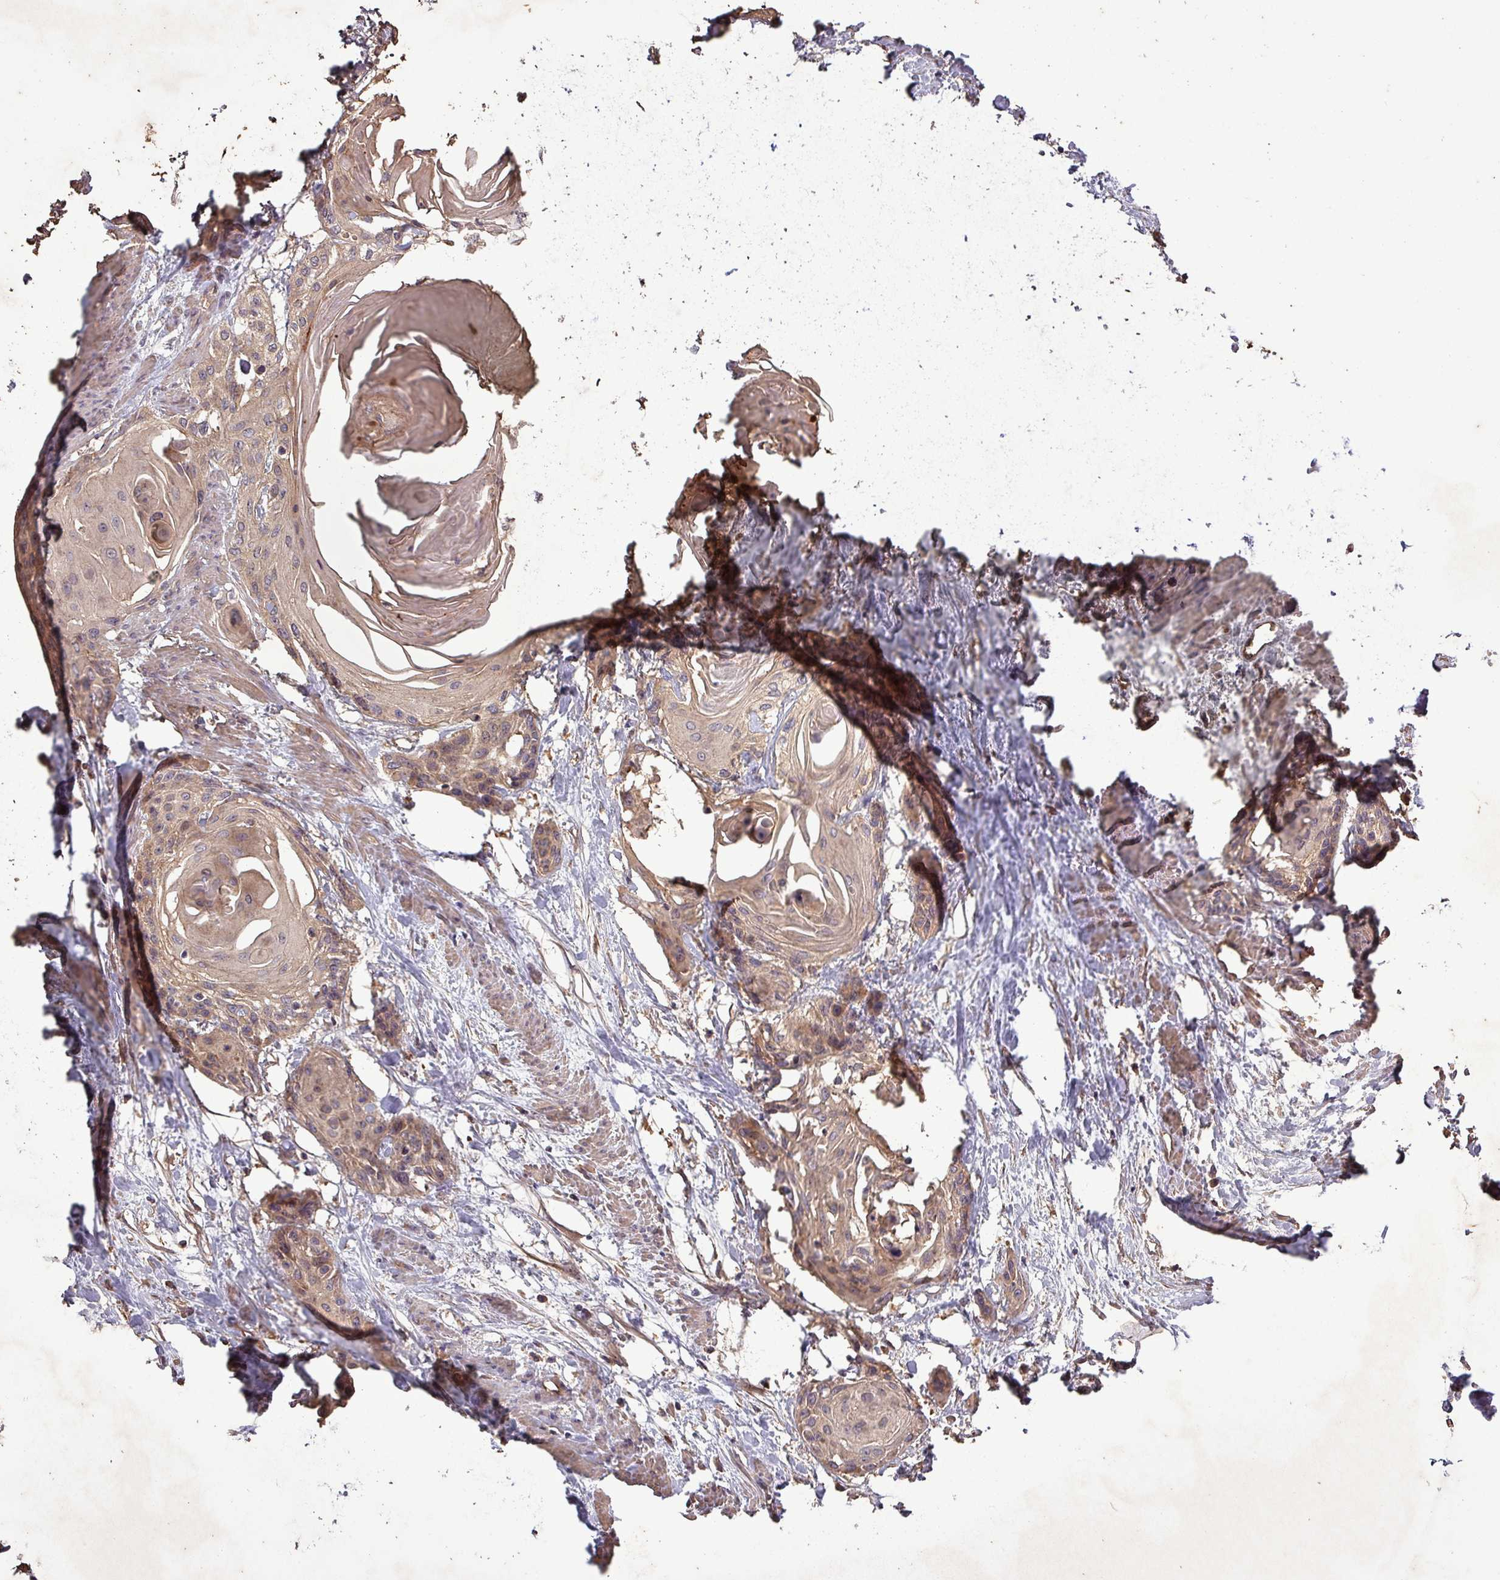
{"staining": {"intensity": "moderate", "quantity": ">75%", "location": "cytoplasmic/membranous"}, "tissue": "cervical cancer", "cell_type": "Tumor cells", "image_type": "cancer", "snomed": [{"axis": "morphology", "description": "Squamous cell carcinoma, NOS"}, {"axis": "topography", "description": "Cervix"}], "caption": "Cervical cancer (squamous cell carcinoma) was stained to show a protein in brown. There is medium levels of moderate cytoplasmic/membranous positivity in about >75% of tumor cells. (Brightfield microscopy of DAB IHC at high magnification).", "gene": "SIRPB2", "patient": {"sex": "female", "age": 57}}